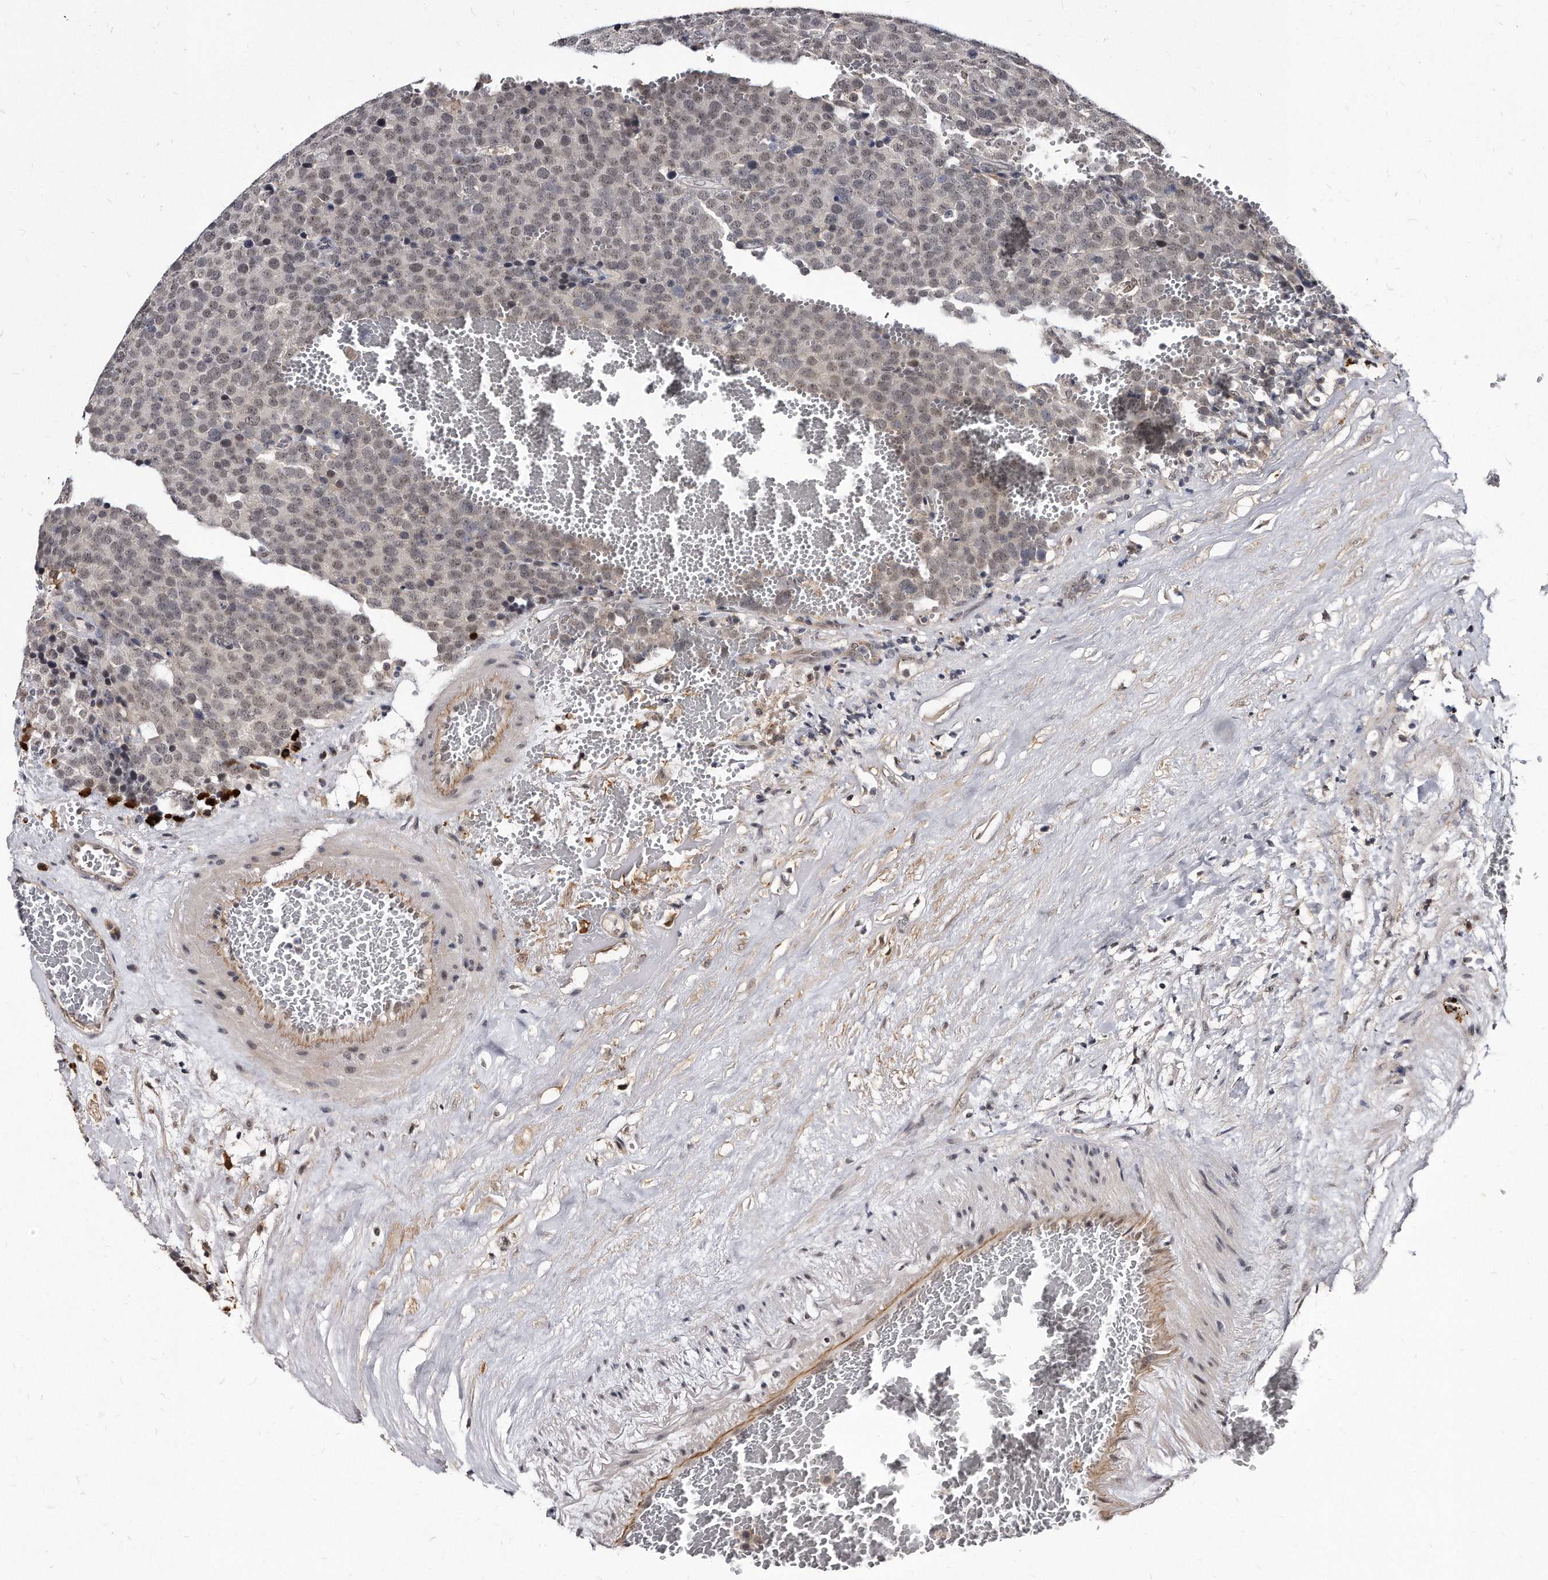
{"staining": {"intensity": "weak", "quantity": ">75%", "location": "nuclear"}, "tissue": "testis cancer", "cell_type": "Tumor cells", "image_type": "cancer", "snomed": [{"axis": "morphology", "description": "Seminoma, NOS"}, {"axis": "topography", "description": "Testis"}], "caption": "Protein analysis of seminoma (testis) tissue shows weak nuclear staining in approximately >75% of tumor cells. (Stains: DAB in brown, nuclei in blue, Microscopy: brightfield microscopy at high magnification).", "gene": "KLHDC3", "patient": {"sex": "male", "age": 71}}